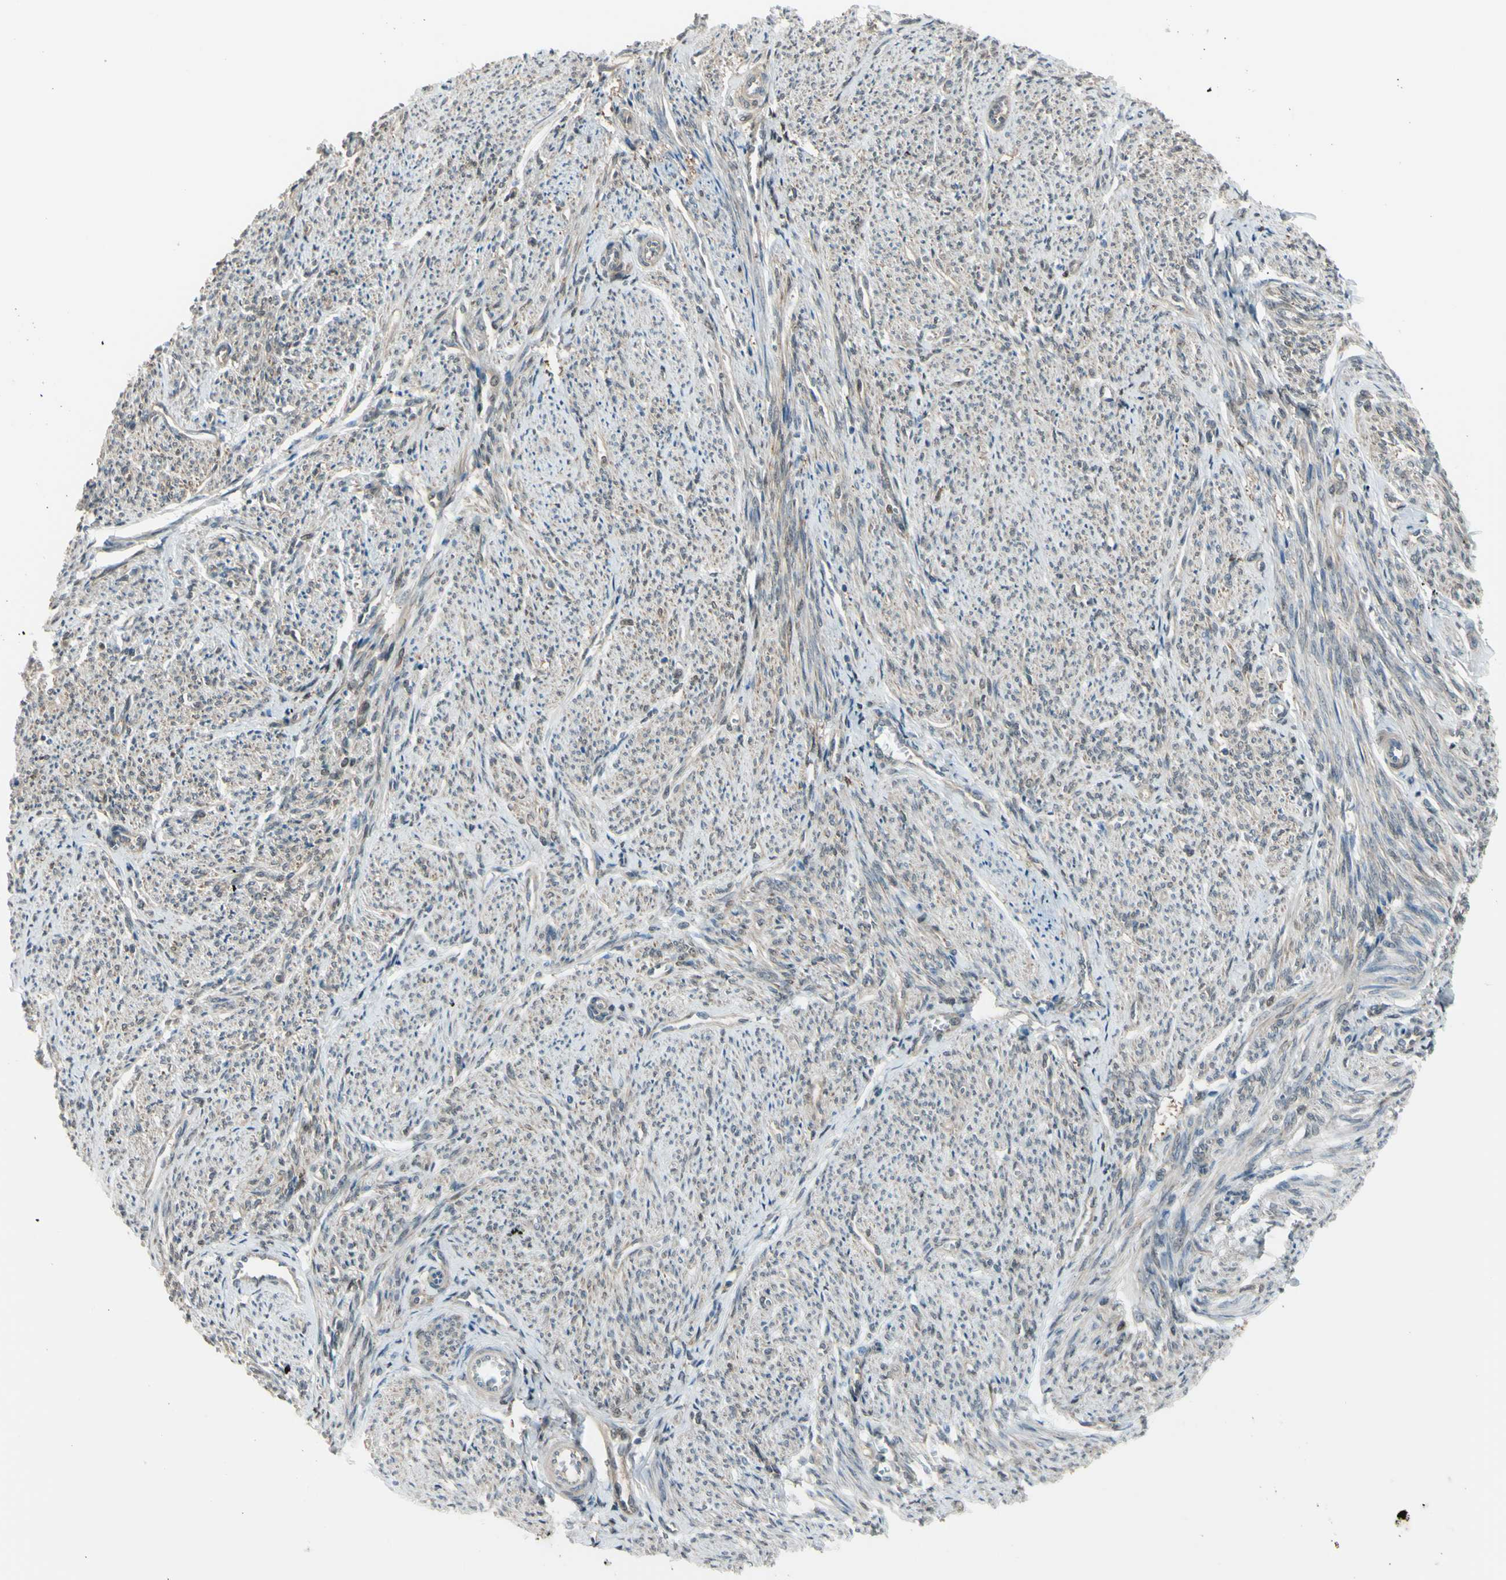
{"staining": {"intensity": "negative", "quantity": "none", "location": "none"}, "tissue": "smooth muscle", "cell_type": "Smooth muscle cells", "image_type": "normal", "snomed": [{"axis": "morphology", "description": "Normal tissue, NOS"}, {"axis": "topography", "description": "Smooth muscle"}], "caption": "A high-resolution image shows immunohistochemistry staining of benign smooth muscle, which exhibits no significant expression in smooth muscle cells.", "gene": "YWHAQ", "patient": {"sex": "female", "age": 65}}